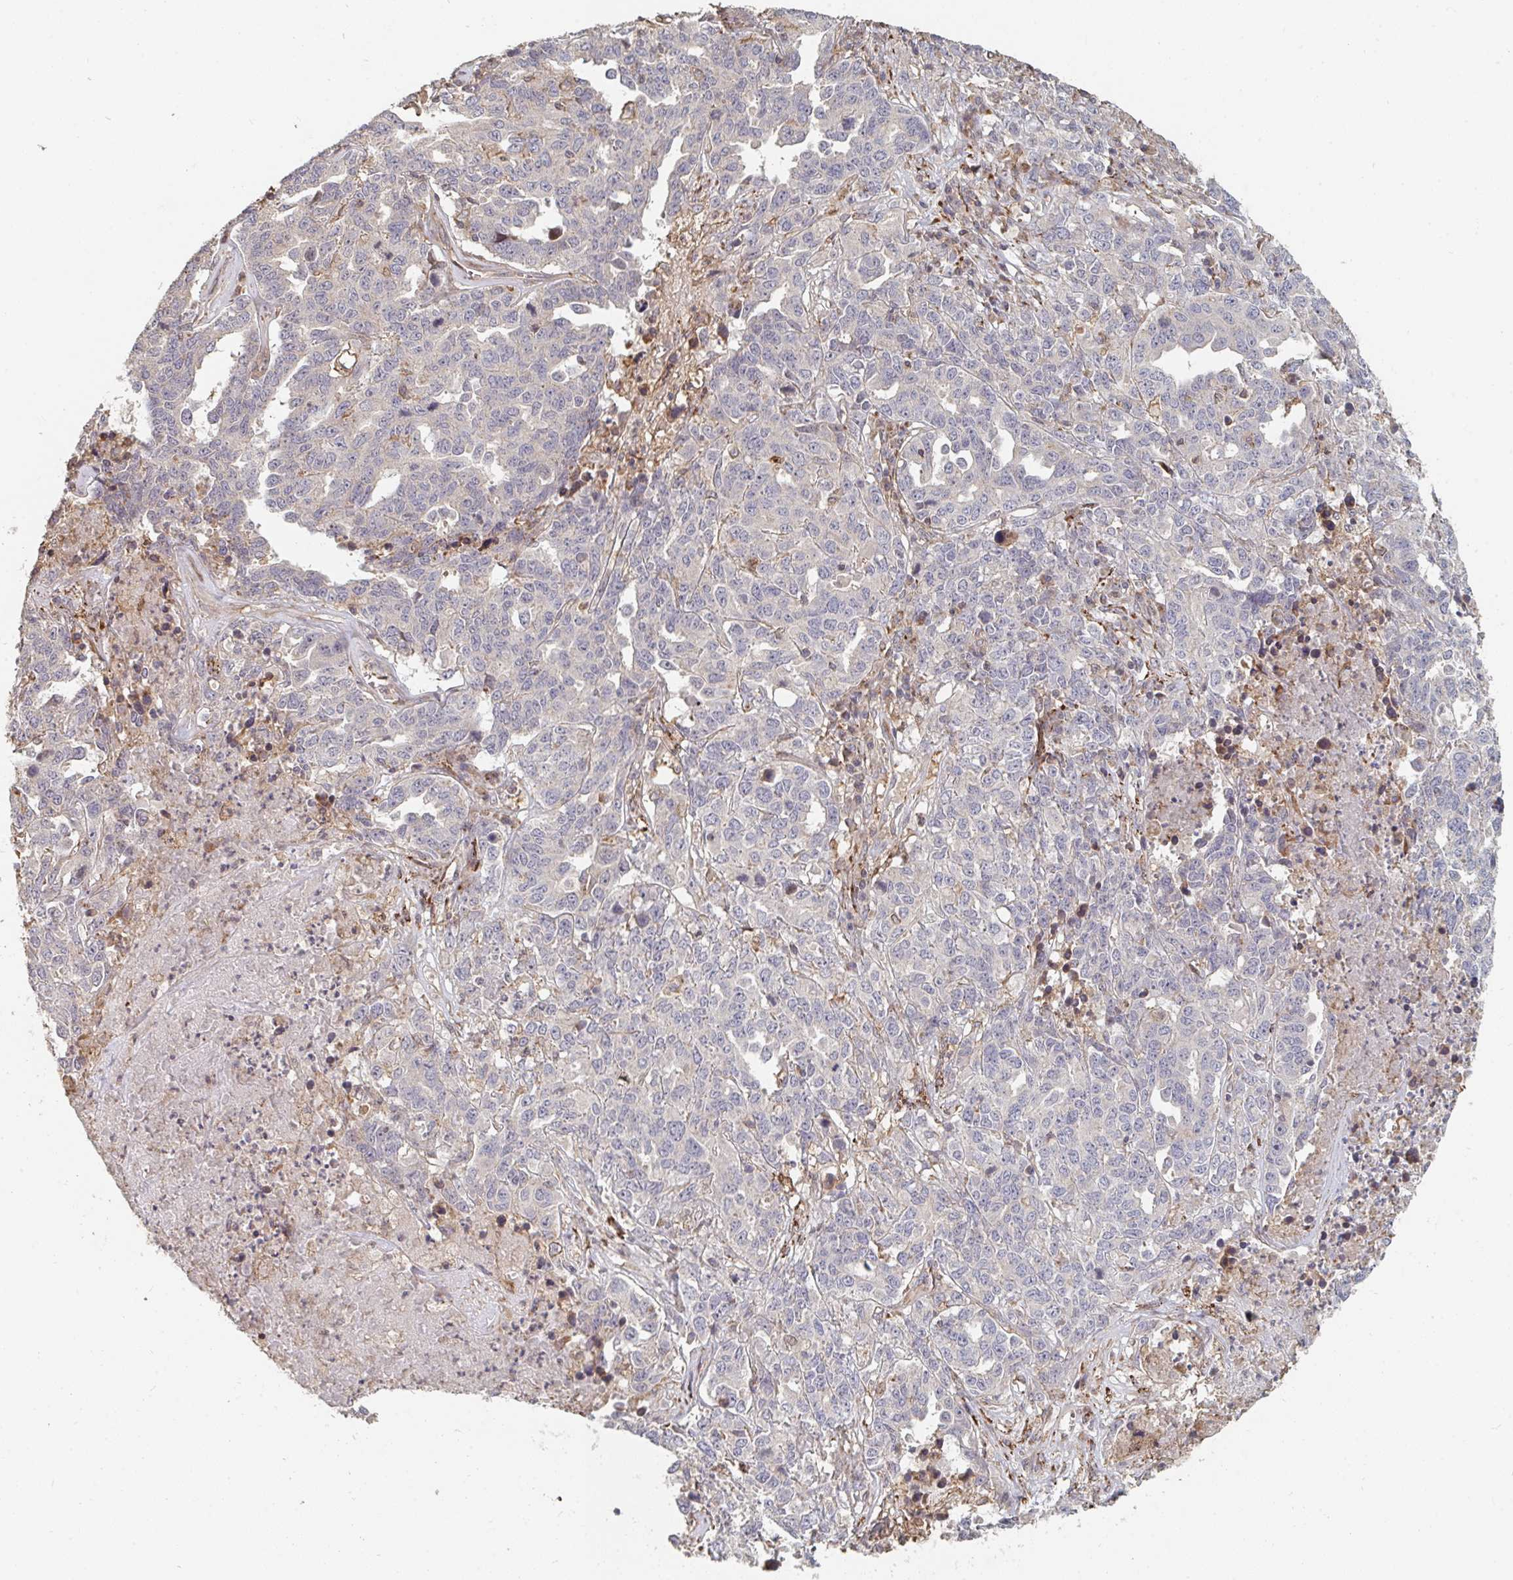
{"staining": {"intensity": "negative", "quantity": "none", "location": "none"}, "tissue": "ovarian cancer", "cell_type": "Tumor cells", "image_type": "cancer", "snomed": [{"axis": "morphology", "description": "Carcinoma, endometroid"}, {"axis": "topography", "description": "Ovary"}], "caption": "An immunohistochemistry (IHC) image of ovarian cancer is shown. There is no staining in tumor cells of ovarian cancer.", "gene": "PTEN", "patient": {"sex": "female", "age": 62}}